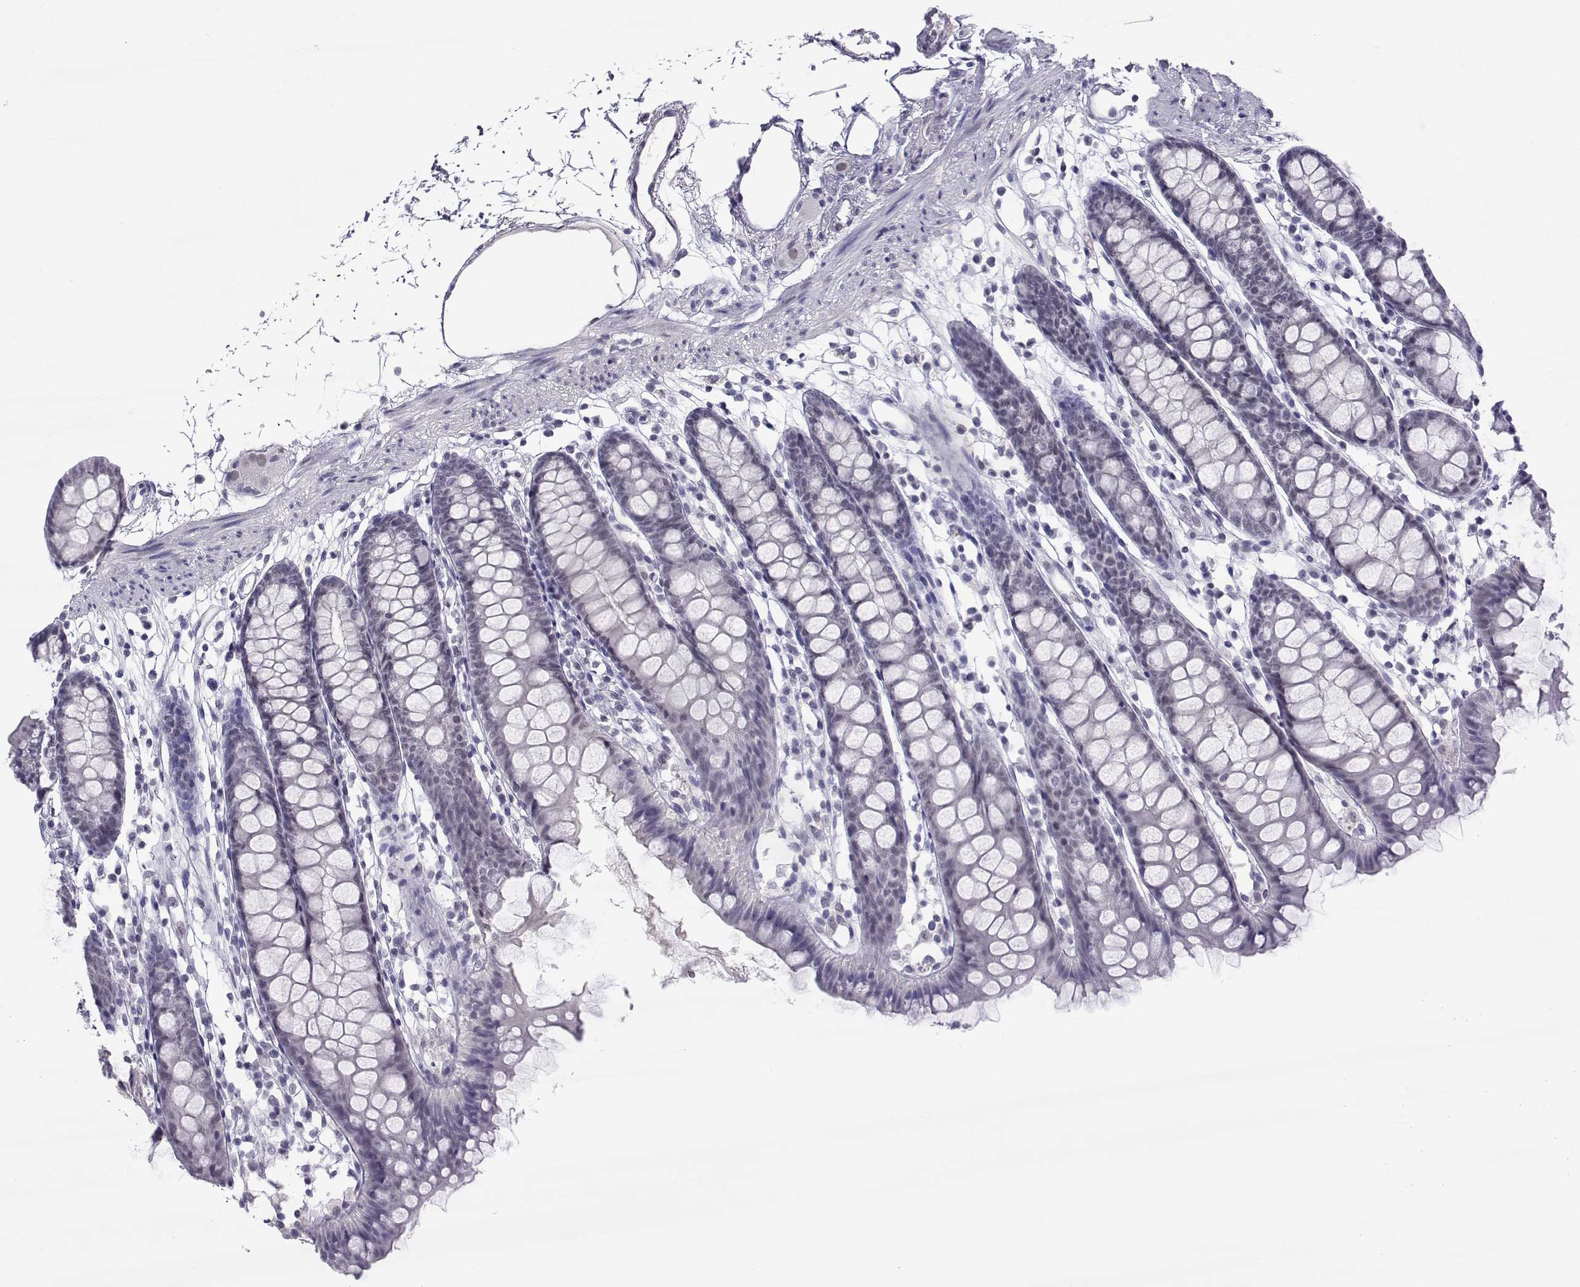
{"staining": {"intensity": "negative", "quantity": "none", "location": "none"}, "tissue": "colon", "cell_type": "Endothelial cells", "image_type": "normal", "snomed": [{"axis": "morphology", "description": "Normal tissue, NOS"}, {"axis": "topography", "description": "Colon"}], "caption": "A high-resolution image shows IHC staining of unremarkable colon, which exhibits no significant positivity in endothelial cells.", "gene": "MED26", "patient": {"sex": "male", "age": 47}}